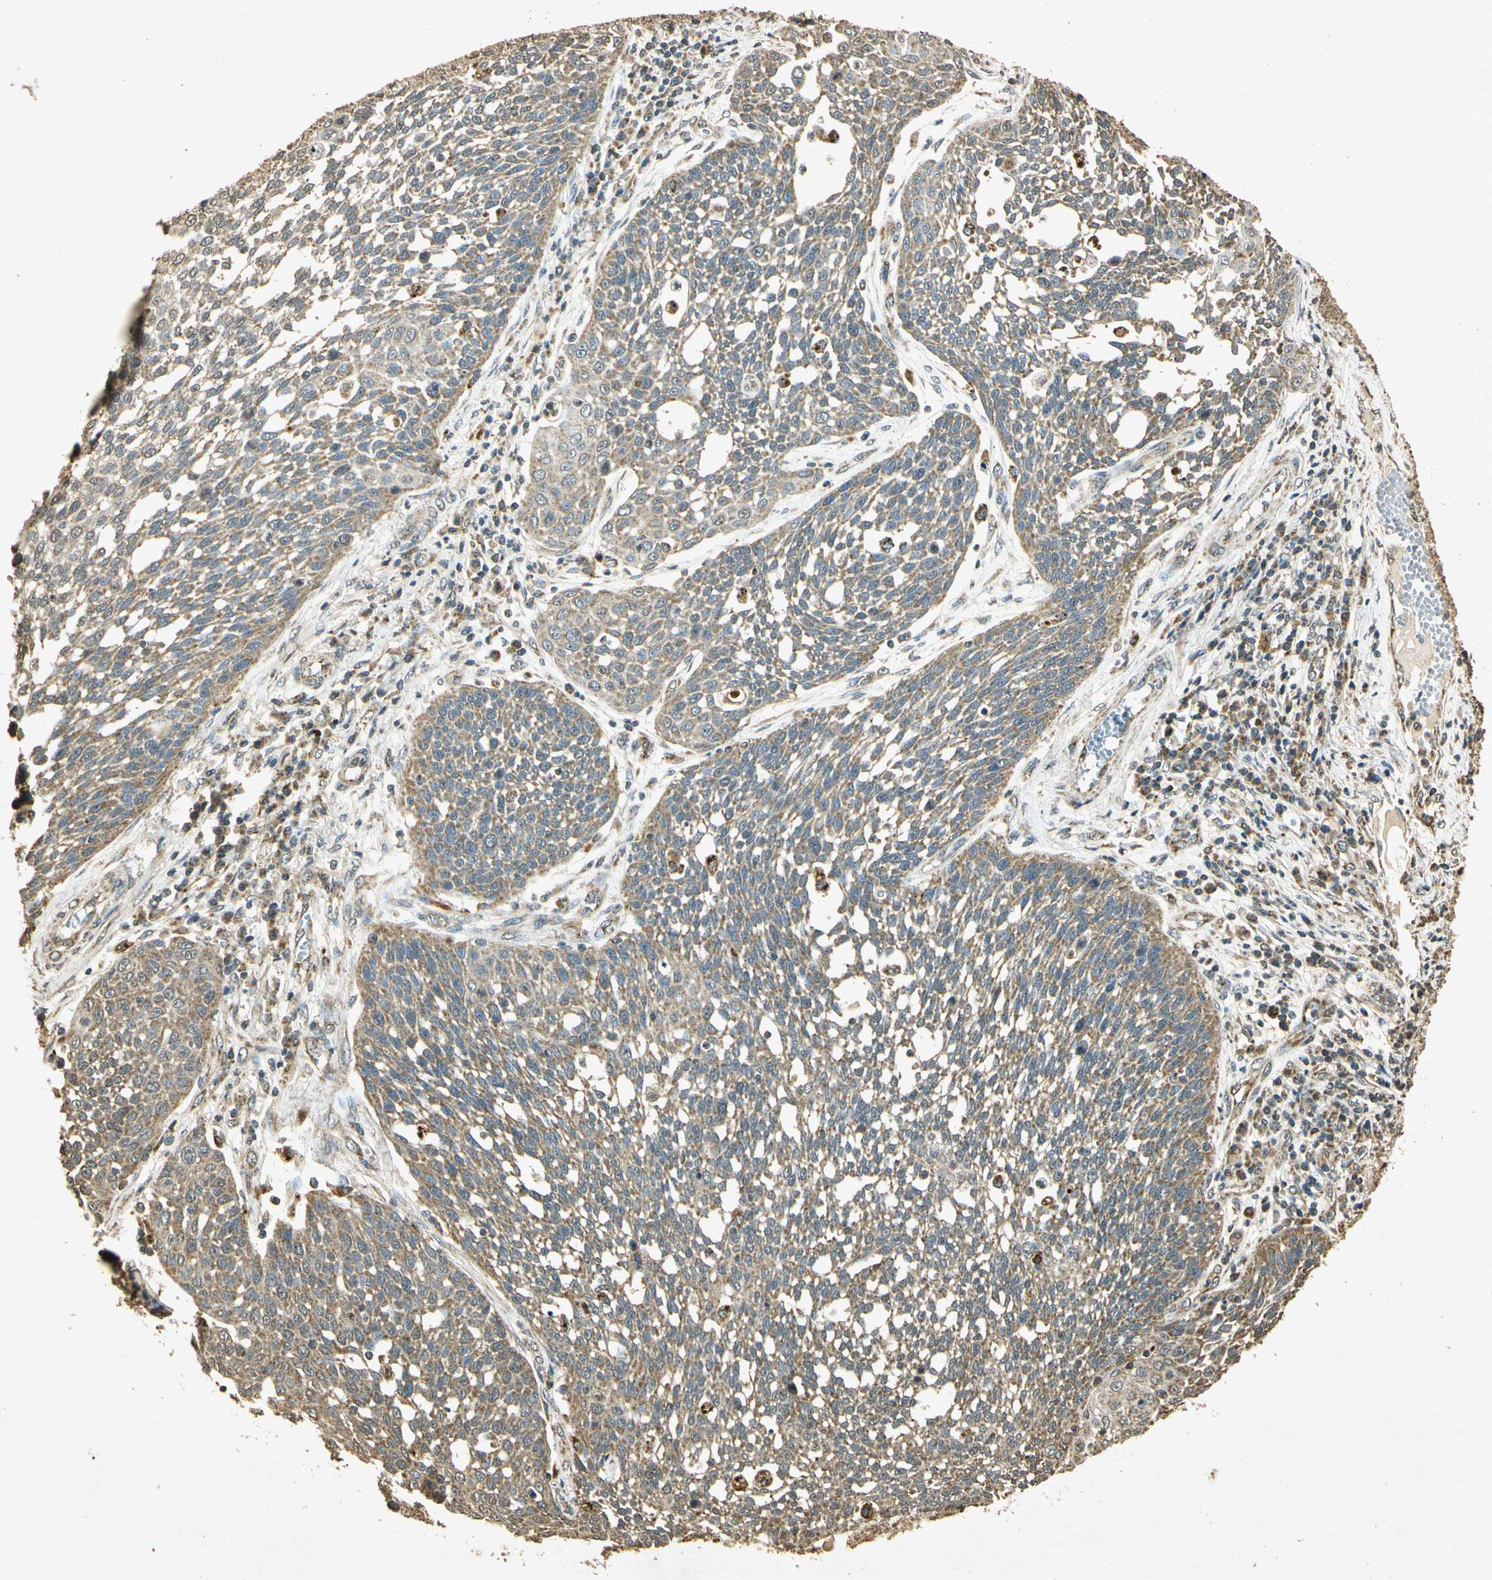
{"staining": {"intensity": "weak", "quantity": "25%-75%", "location": "cytoplasmic/membranous"}, "tissue": "cervical cancer", "cell_type": "Tumor cells", "image_type": "cancer", "snomed": [{"axis": "morphology", "description": "Squamous cell carcinoma, NOS"}, {"axis": "topography", "description": "Cervix"}], "caption": "Weak cytoplasmic/membranous protein positivity is seen in approximately 25%-75% of tumor cells in cervical cancer (squamous cell carcinoma).", "gene": "PRDX3", "patient": {"sex": "female", "age": 34}}